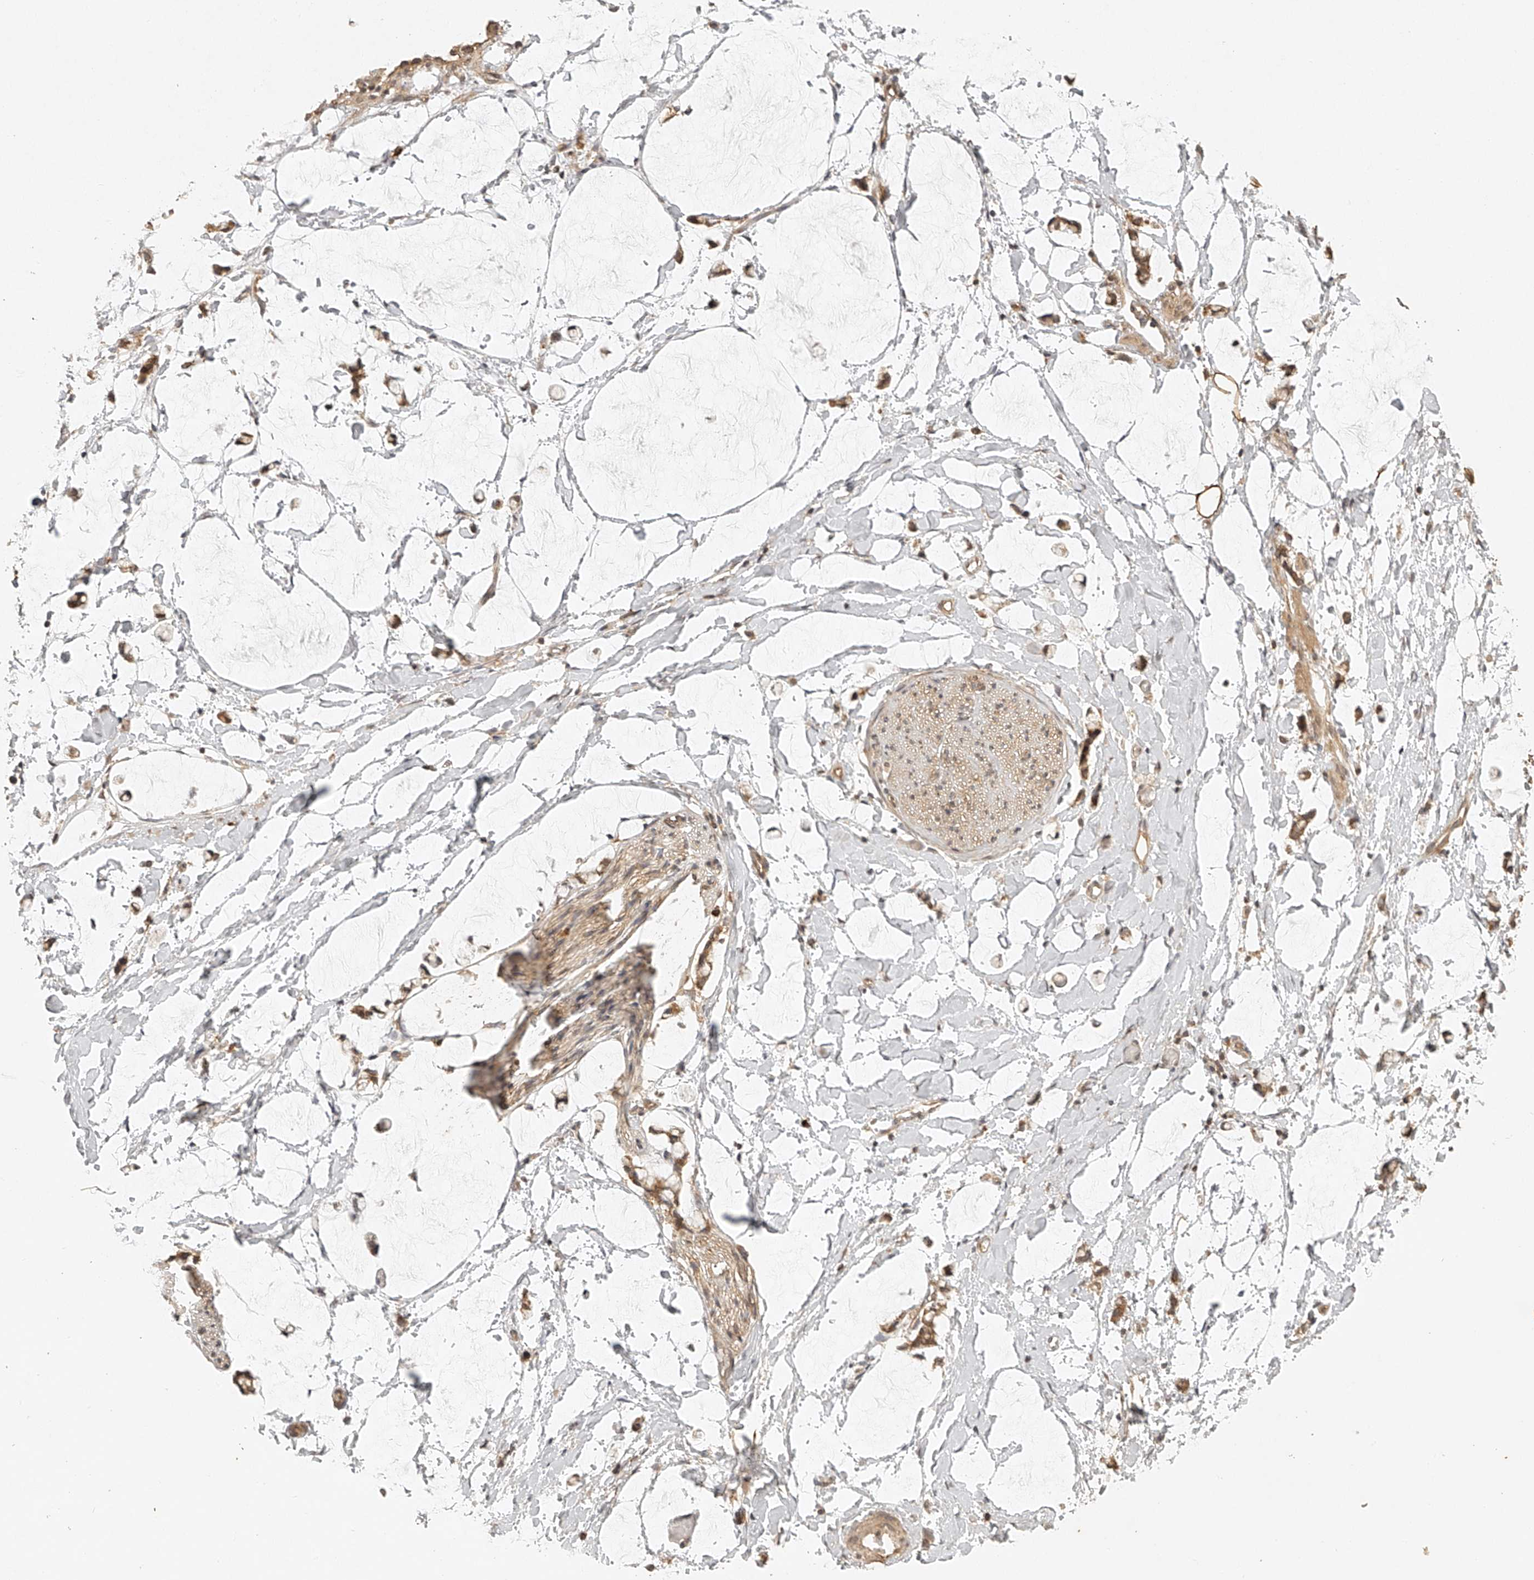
{"staining": {"intensity": "moderate", "quantity": ">75%", "location": "cytoplasmic/membranous"}, "tissue": "adipose tissue", "cell_type": "Adipocytes", "image_type": "normal", "snomed": [{"axis": "morphology", "description": "Normal tissue, NOS"}, {"axis": "morphology", "description": "Adenocarcinoma, NOS"}, {"axis": "topography", "description": "Colon"}, {"axis": "topography", "description": "Peripheral nerve tissue"}], "caption": "DAB (3,3'-diaminobenzidine) immunohistochemical staining of normal human adipose tissue displays moderate cytoplasmic/membranous protein expression in approximately >75% of adipocytes.", "gene": "BCL2L11", "patient": {"sex": "male", "age": 14}}